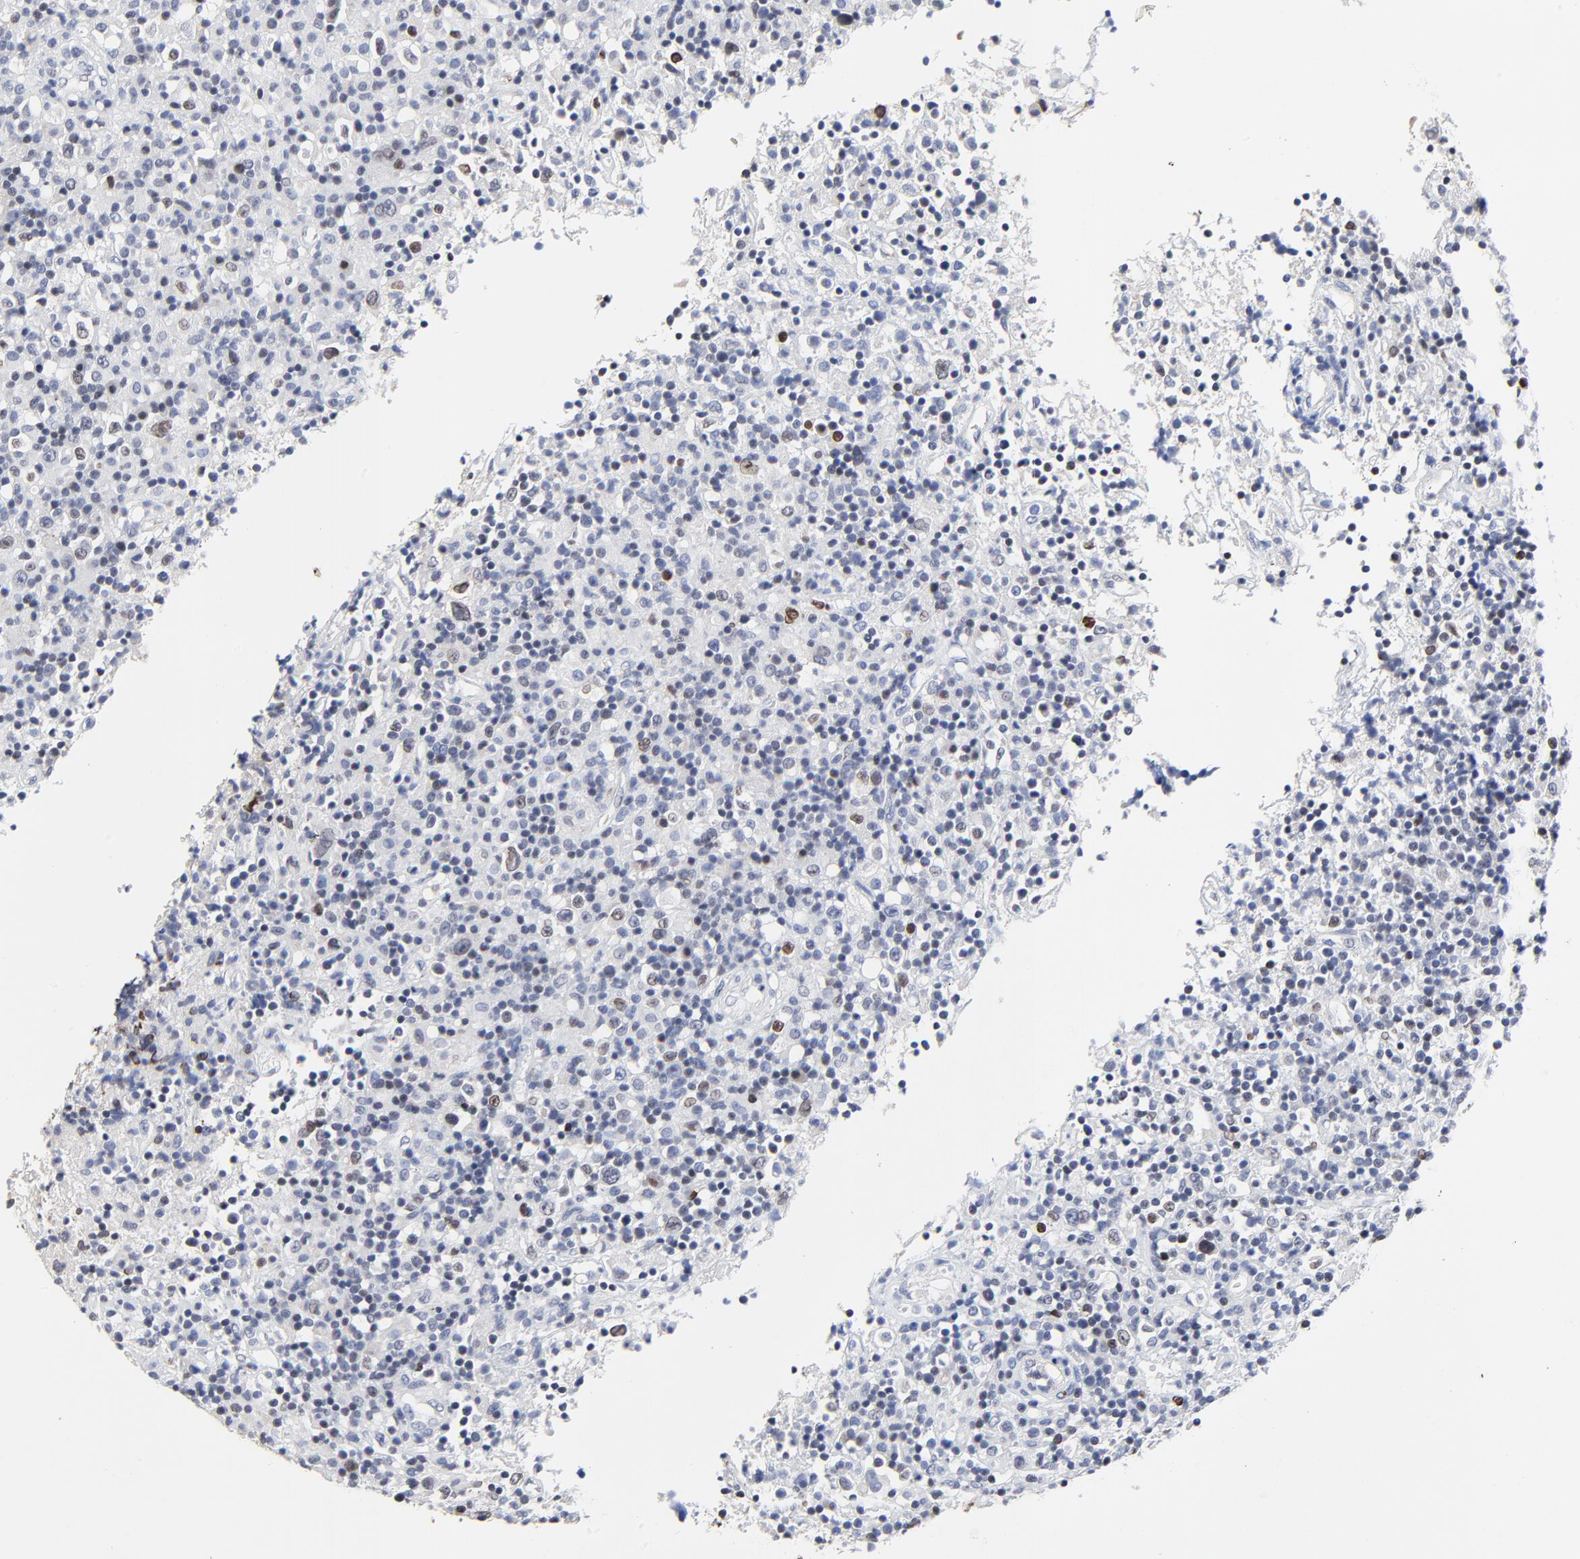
{"staining": {"intensity": "weak", "quantity": "<25%", "location": "nuclear"}, "tissue": "lymphoma", "cell_type": "Tumor cells", "image_type": "cancer", "snomed": [{"axis": "morphology", "description": "Hodgkin's disease, NOS"}, {"axis": "topography", "description": "Lymph node"}], "caption": "A high-resolution image shows immunohistochemistry (IHC) staining of Hodgkin's disease, which exhibits no significant expression in tumor cells.", "gene": "LNX1", "patient": {"sex": "male", "age": 46}}